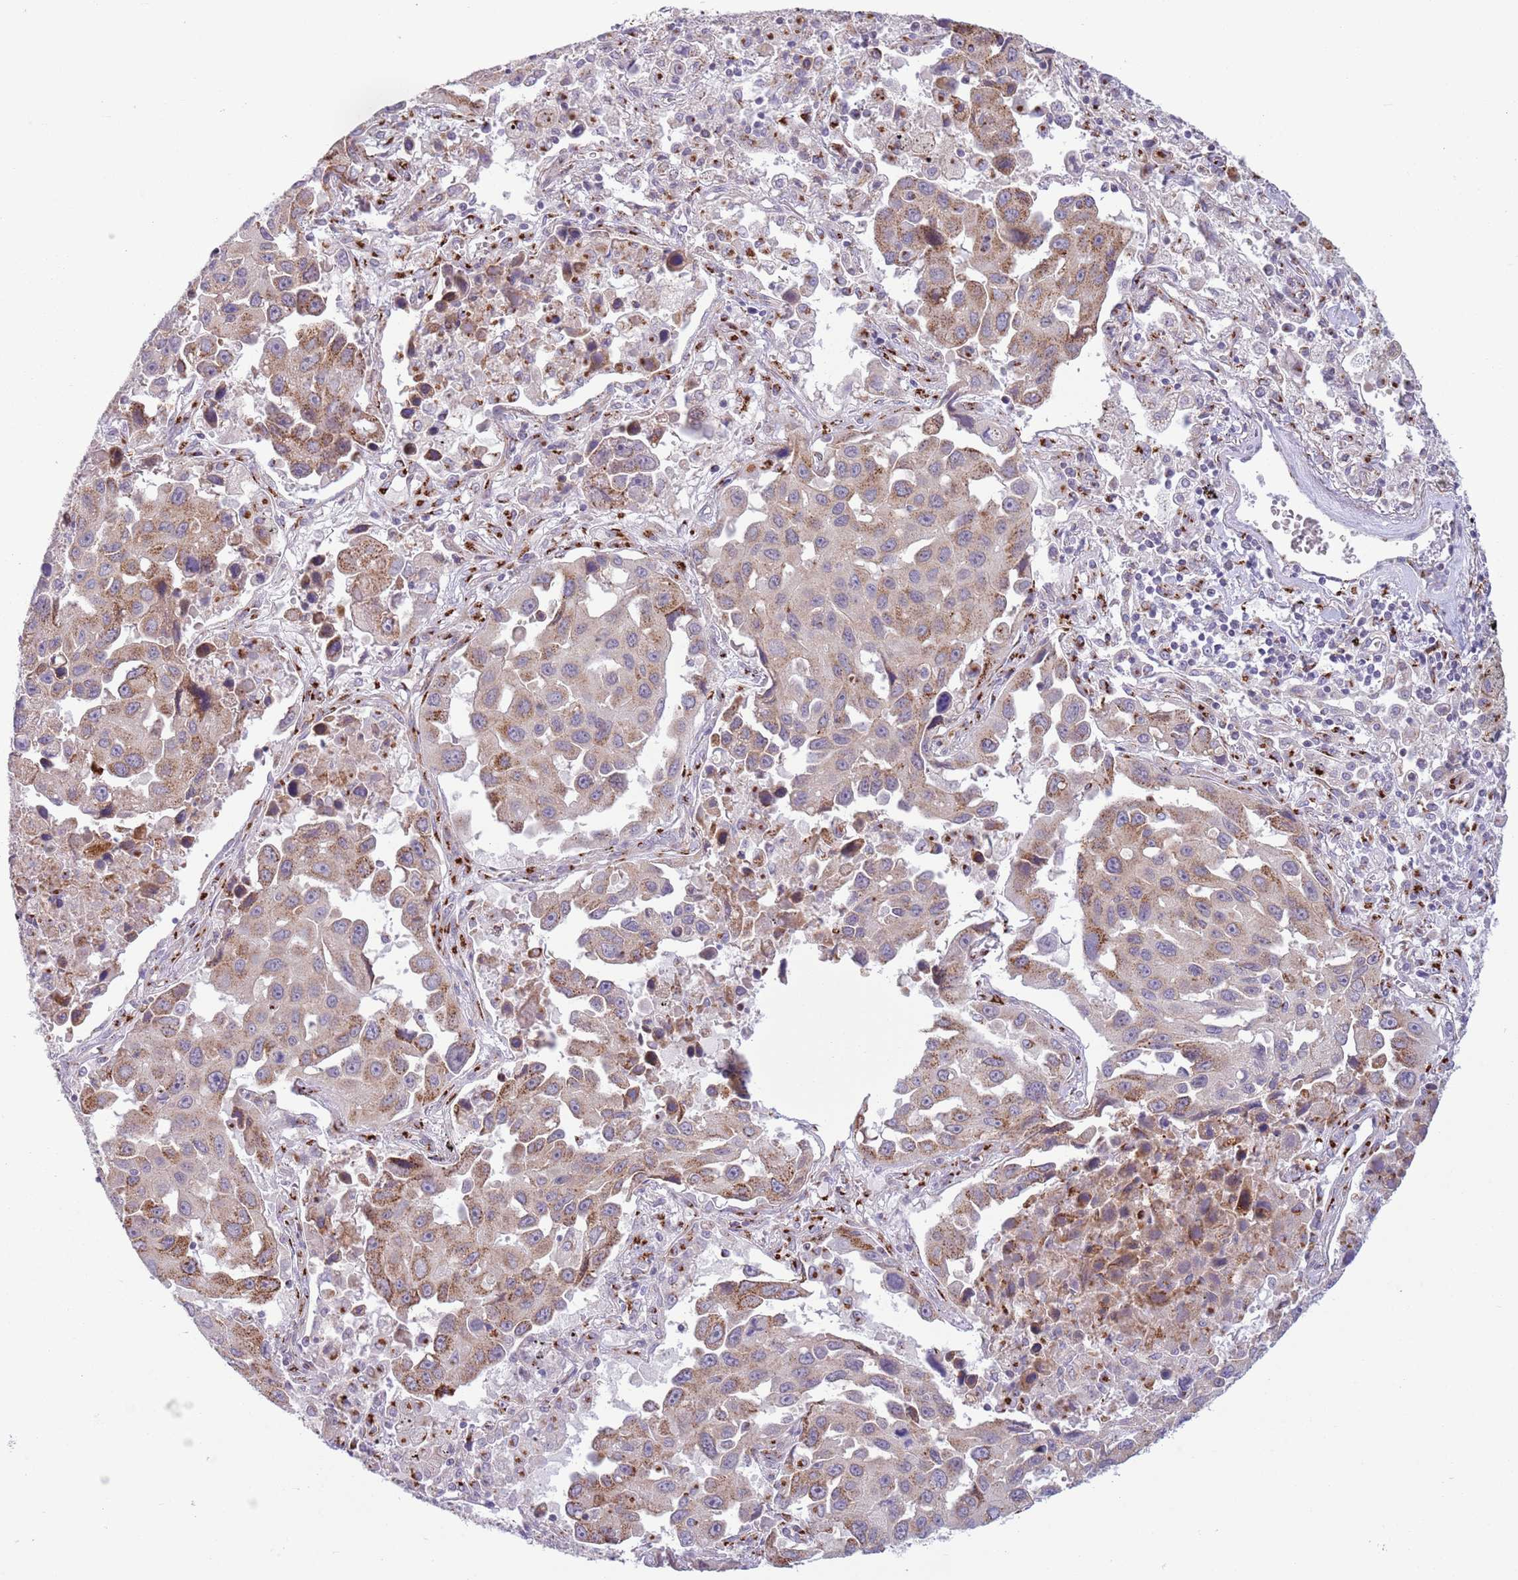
{"staining": {"intensity": "moderate", "quantity": ">75%", "location": "cytoplasmic/membranous"}, "tissue": "lung cancer", "cell_type": "Tumor cells", "image_type": "cancer", "snomed": [{"axis": "morphology", "description": "Adenocarcinoma, NOS"}, {"axis": "topography", "description": "Lung"}], "caption": "Immunohistochemical staining of adenocarcinoma (lung) displays medium levels of moderate cytoplasmic/membranous expression in about >75% of tumor cells.", "gene": "C20orf96", "patient": {"sex": "male", "age": 66}}